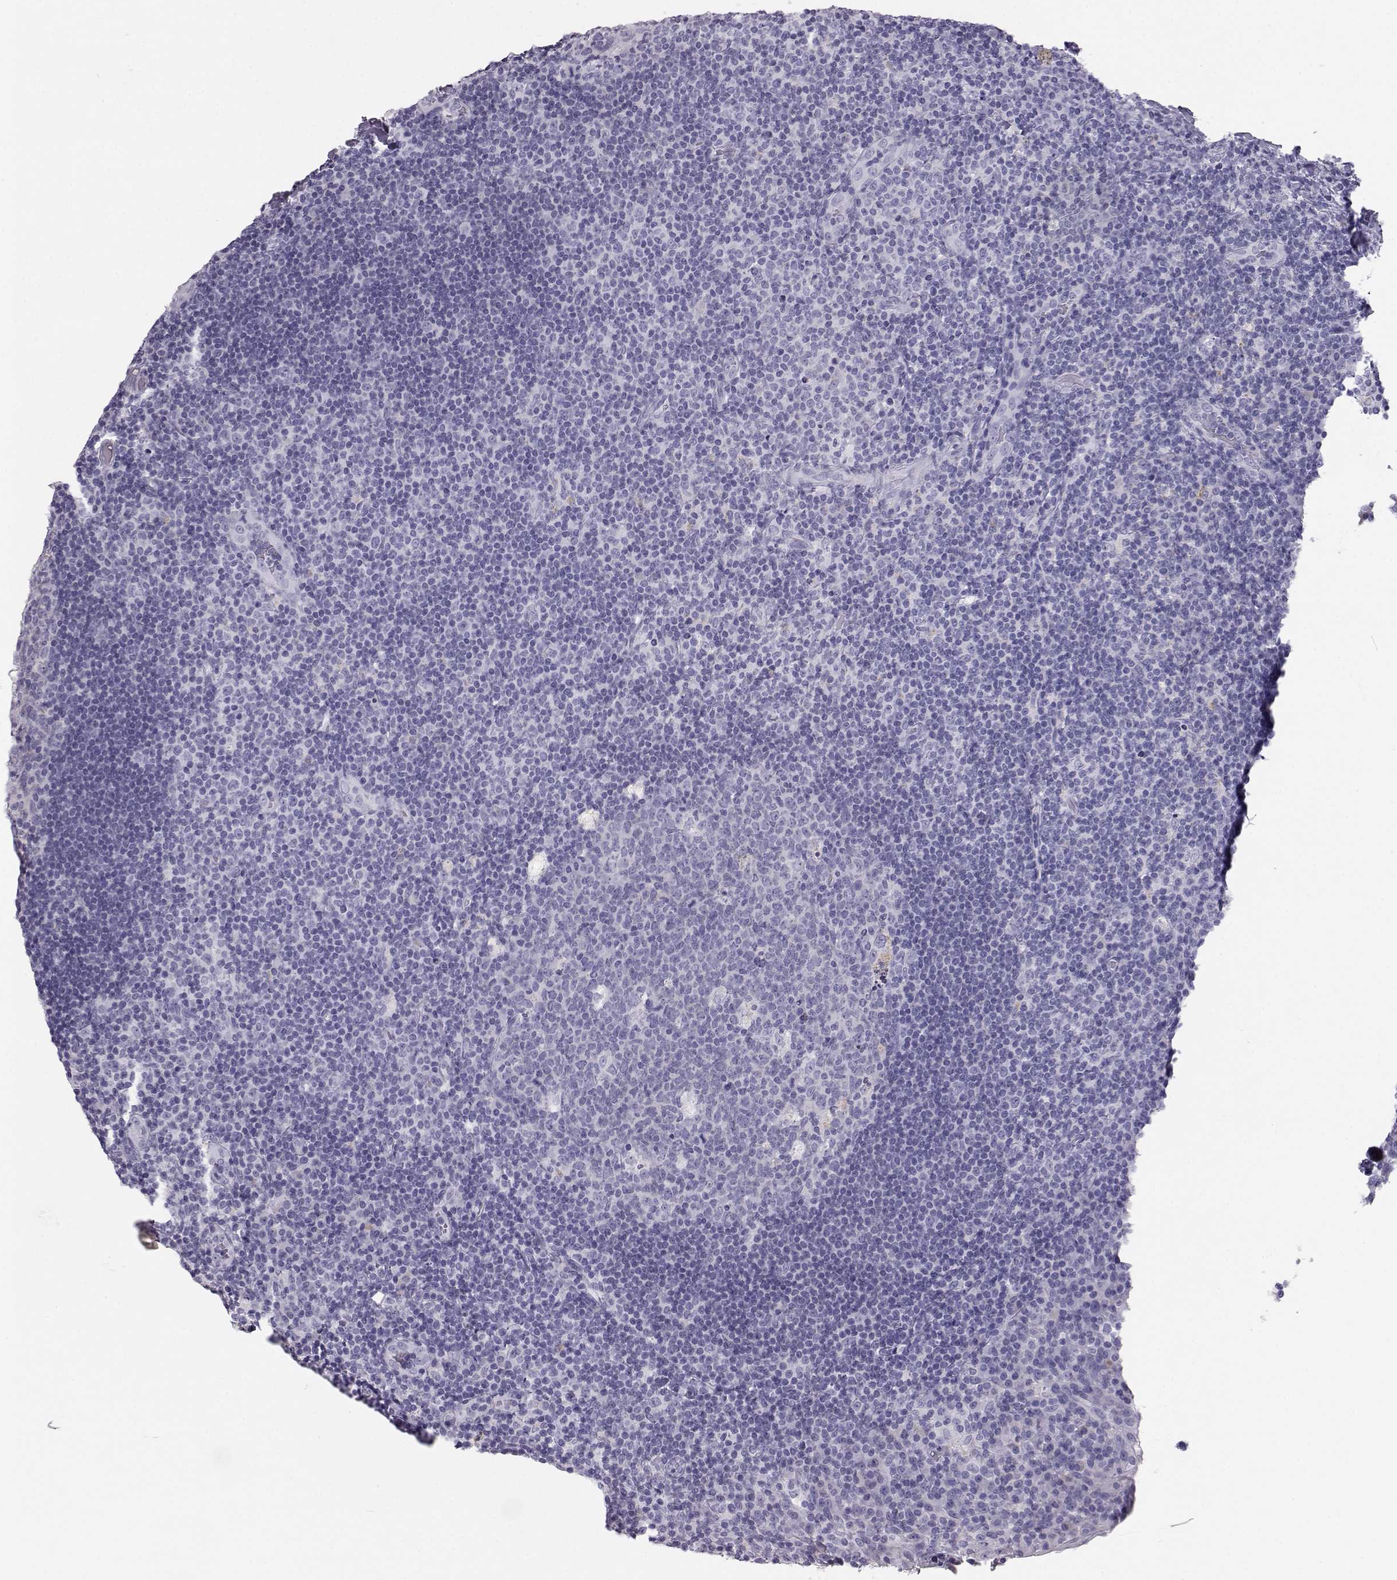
{"staining": {"intensity": "negative", "quantity": "none", "location": "none"}, "tissue": "tonsil", "cell_type": "Germinal center cells", "image_type": "normal", "snomed": [{"axis": "morphology", "description": "Normal tissue, NOS"}, {"axis": "topography", "description": "Tonsil"}], "caption": "Germinal center cells show no significant positivity in benign tonsil. (DAB (3,3'-diaminobenzidine) immunohistochemistry (IHC) with hematoxylin counter stain).", "gene": "ITLN1", "patient": {"sex": "male", "age": 17}}